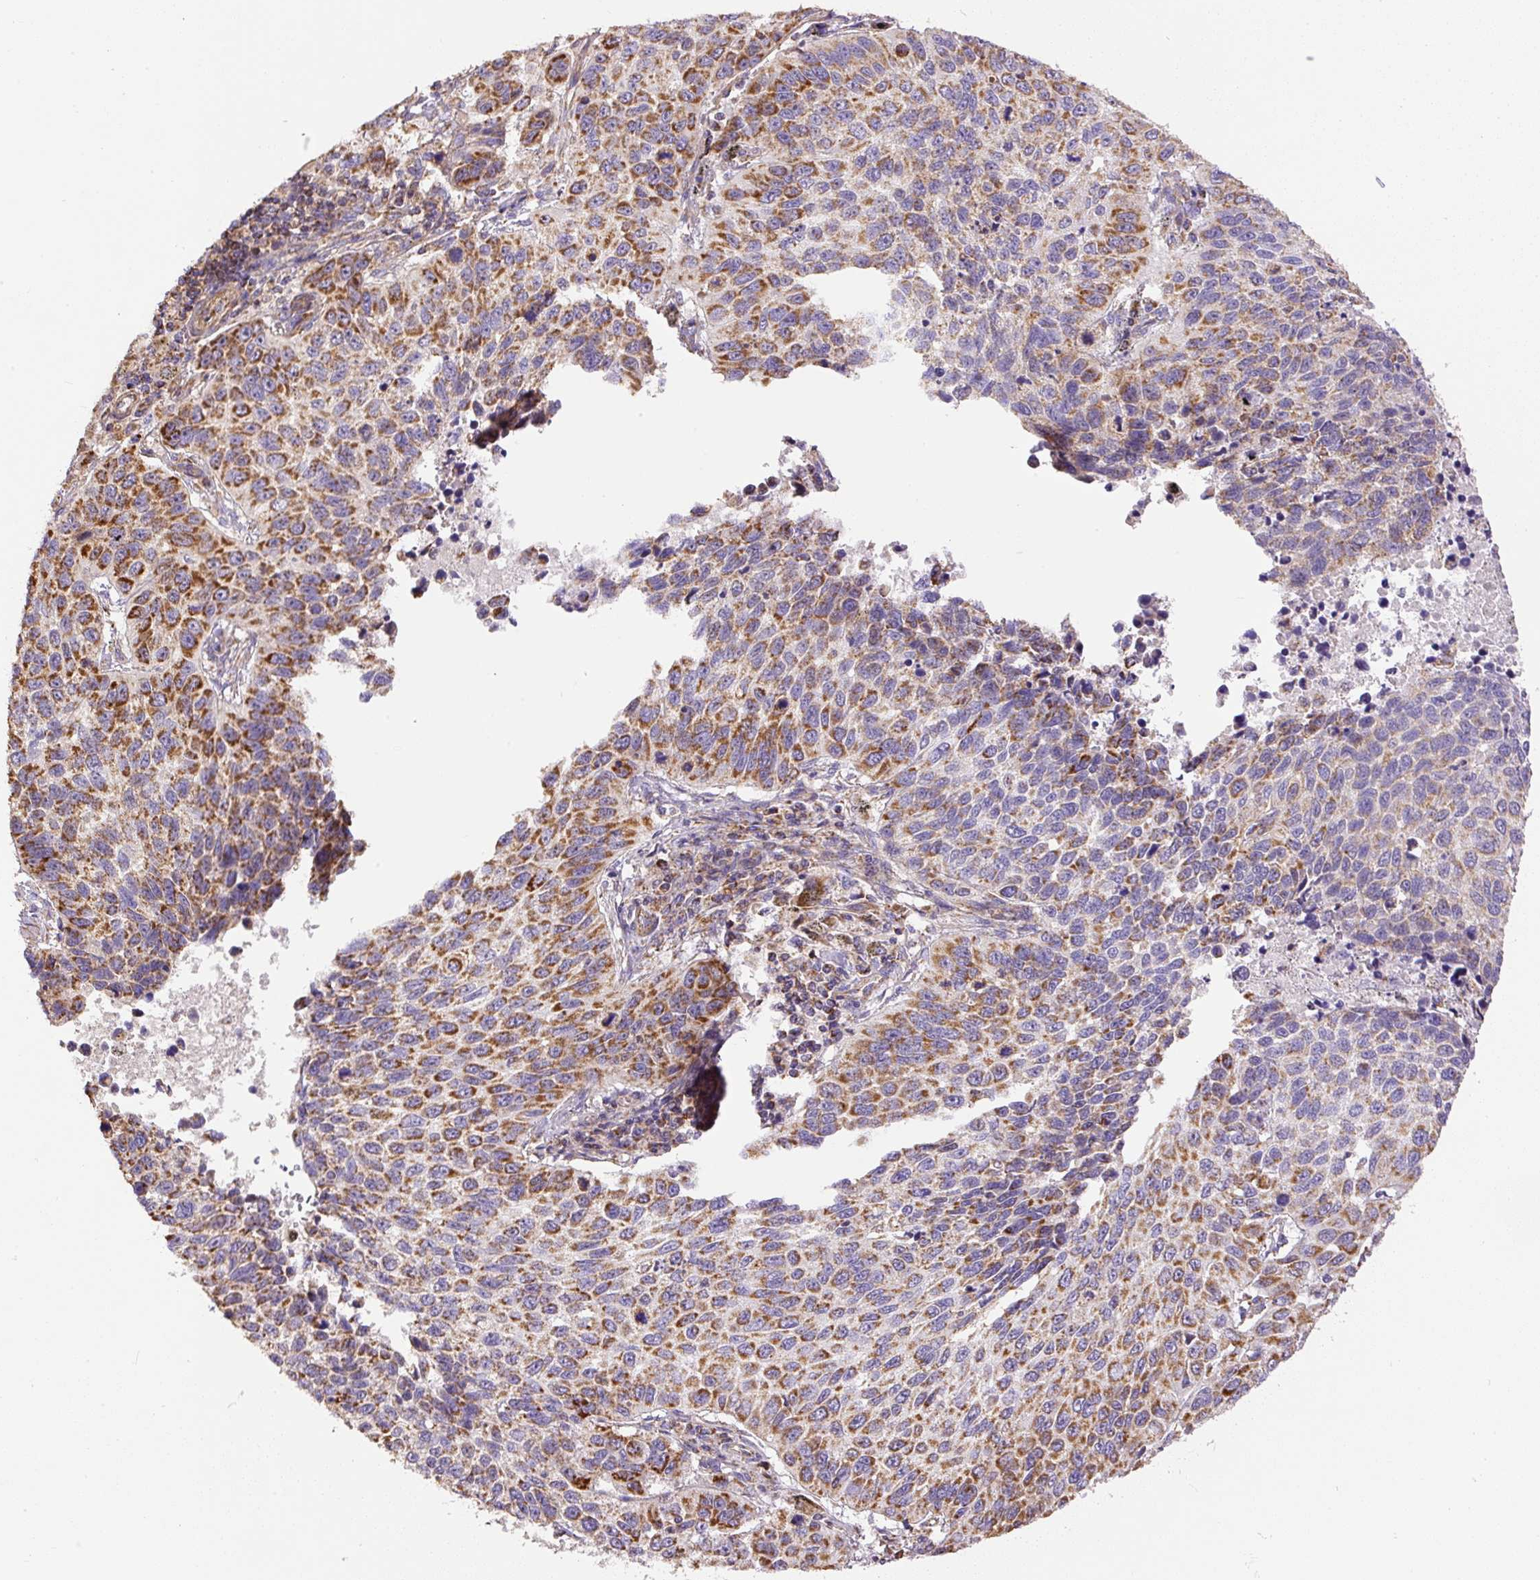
{"staining": {"intensity": "strong", "quantity": "25%-75%", "location": "cytoplasmic/membranous"}, "tissue": "lung cancer", "cell_type": "Tumor cells", "image_type": "cancer", "snomed": [{"axis": "morphology", "description": "Squamous cell carcinoma, NOS"}, {"axis": "topography", "description": "Lung"}], "caption": "Immunohistochemical staining of human lung cancer exhibits high levels of strong cytoplasmic/membranous protein expression in about 25%-75% of tumor cells. Nuclei are stained in blue.", "gene": "NDUFAF2", "patient": {"sex": "male", "age": 62}}